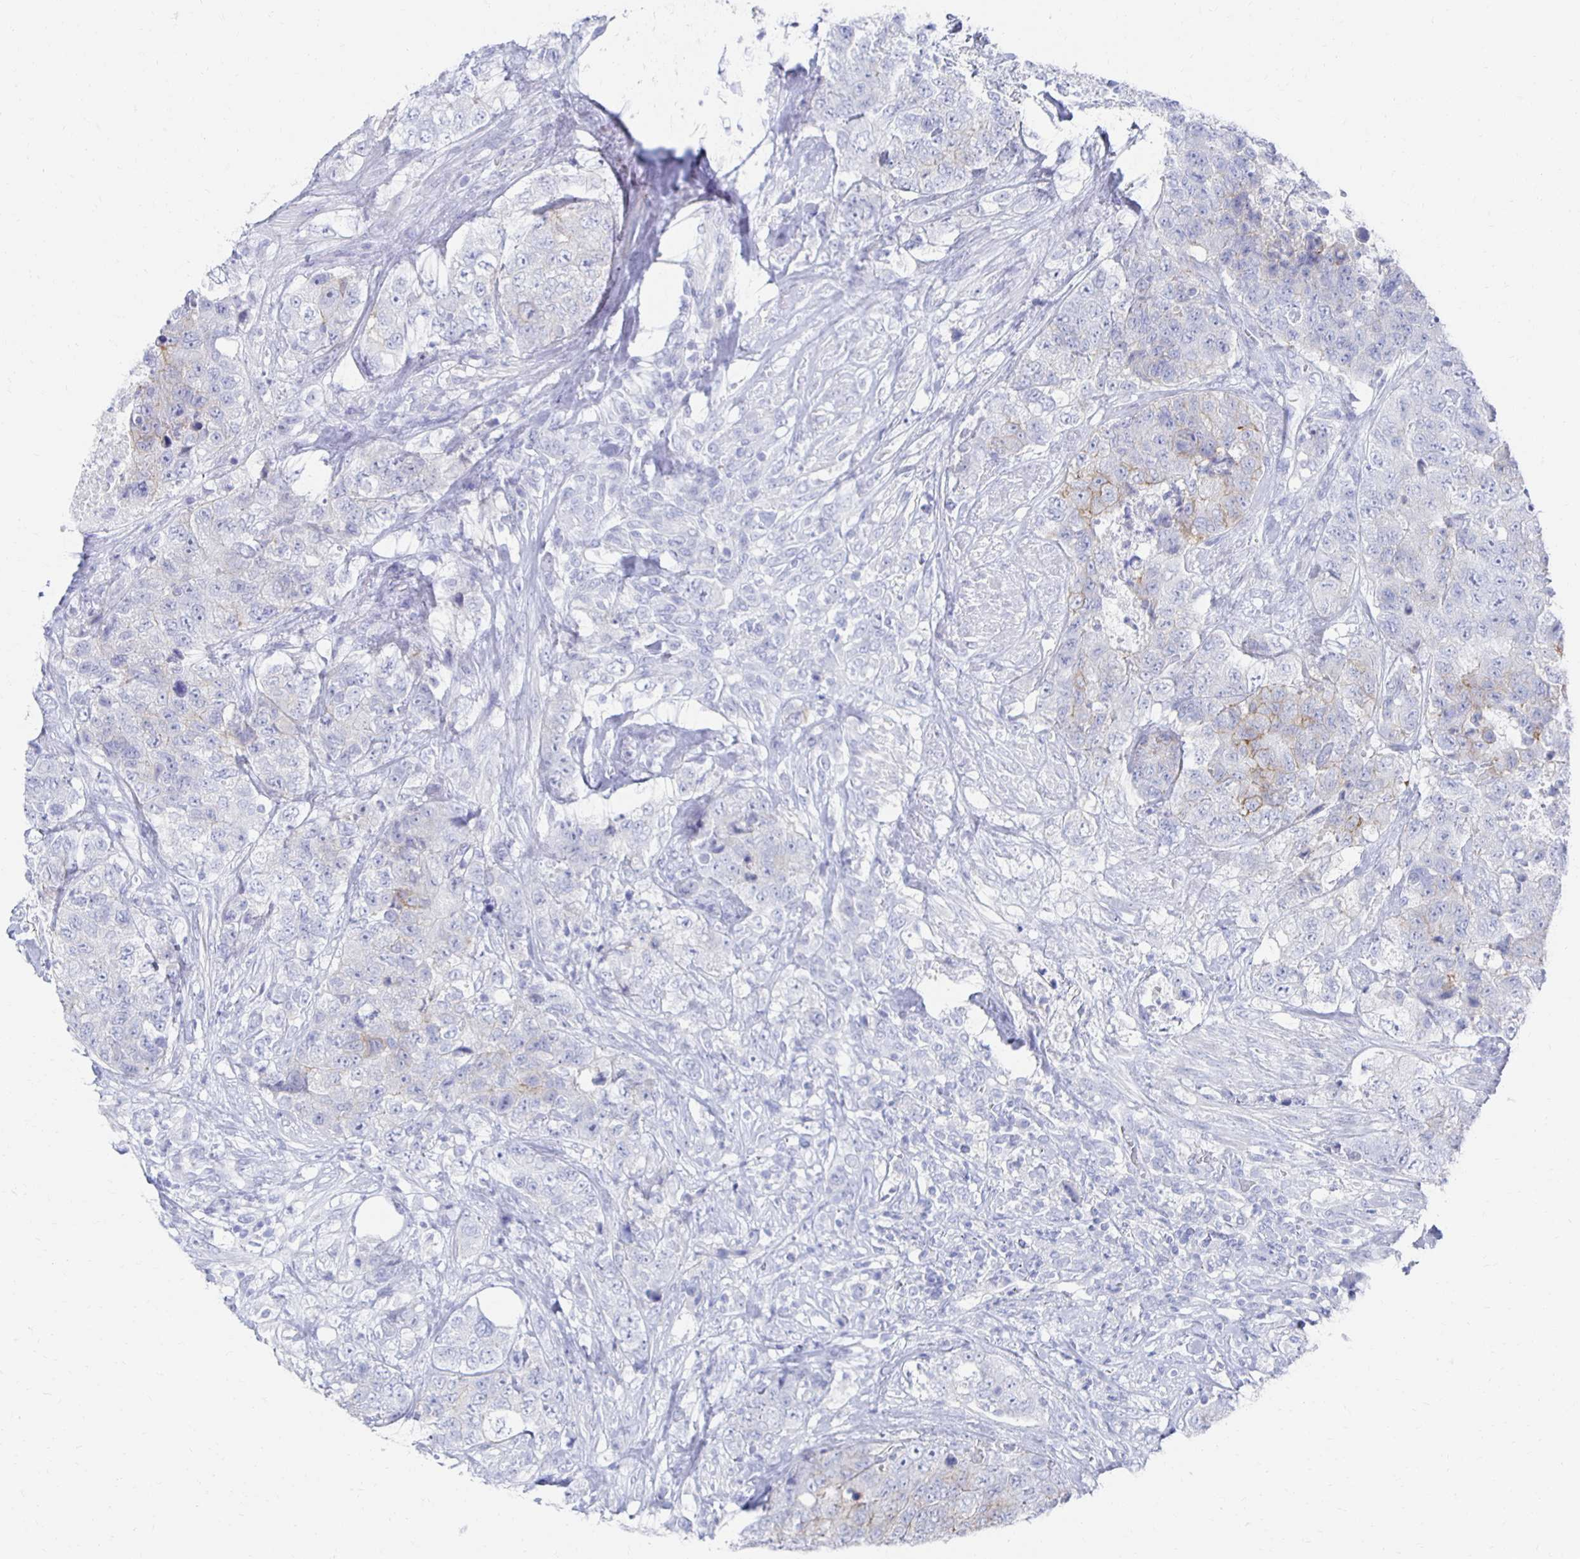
{"staining": {"intensity": "weak", "quantity": "<25%", "location": "cytoplasmic/membranous"}, "tissue": "urothelial cancer", "cell_type": "Tumor cells", "image_type": "cancer", "snomed": [{"axis": "morphology", "description": "Urothelial carcinoma, High grade"}, {"axis": "topography", "description": "Urinary bladder"}], "caption": "DAB immunohistochemical staining of urothelial cancer displays no significant staining in tumor cells.", "gene": "PRDM7", "patient": {"sex": "female", "age": 78}}